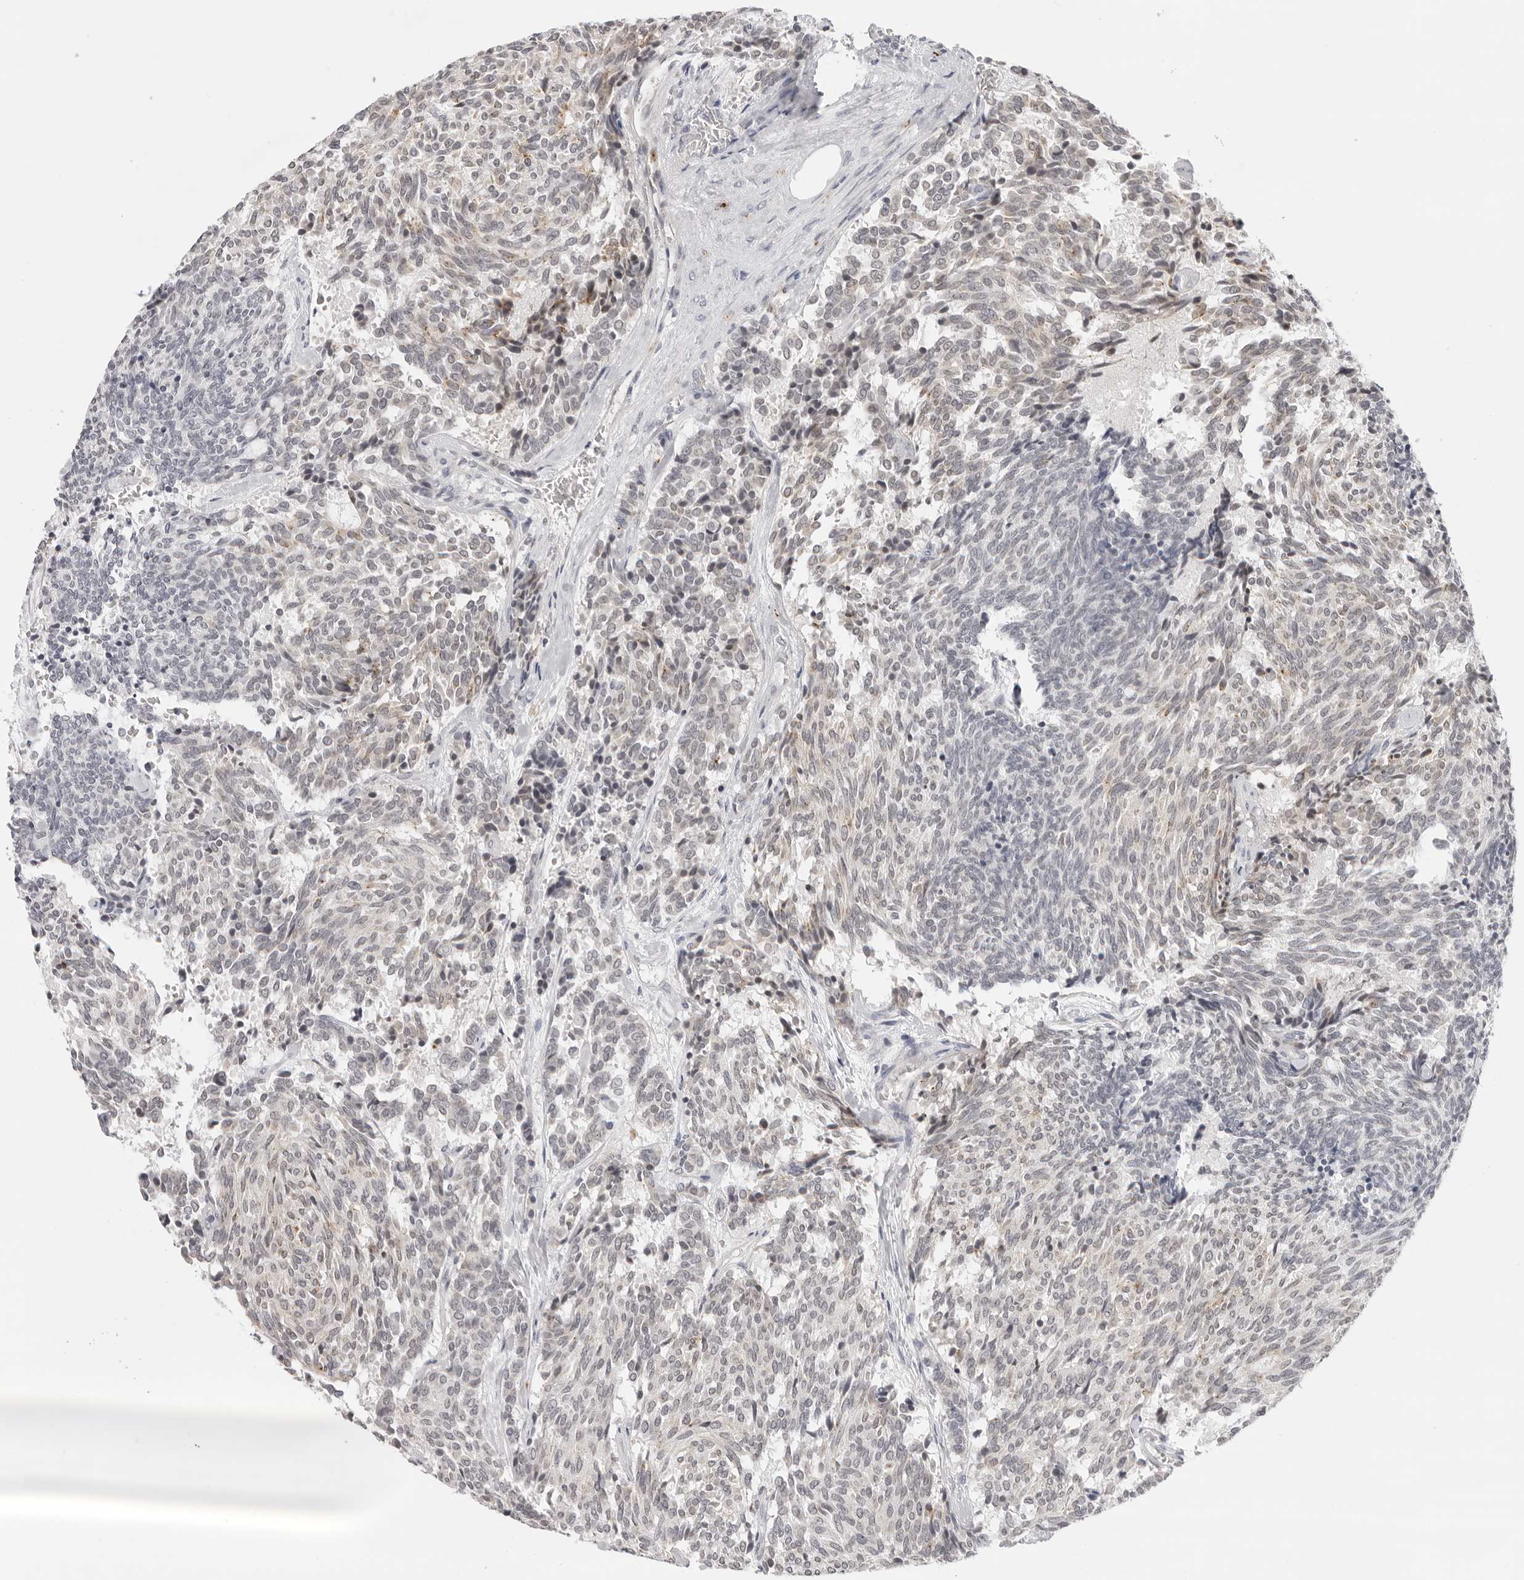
{"staining": {"intensity": "negative", "quantity": "none", "location": "none"}, "tissue": "carcinoid", "cell_type": "Tumor cells", "image_type": "cancer", "snomed": [{"axis": "morphology", "description": "Carcinoid, malignant, NOS"}, {"axis": "topography", "description": "Pancreas"}], "caption": "Immunohistochemistry (IHC) of carcinoid exhibits no positivity in tumor cells.", "gene": "STRADB", "patient": {"sex": "female", "age": 54}}